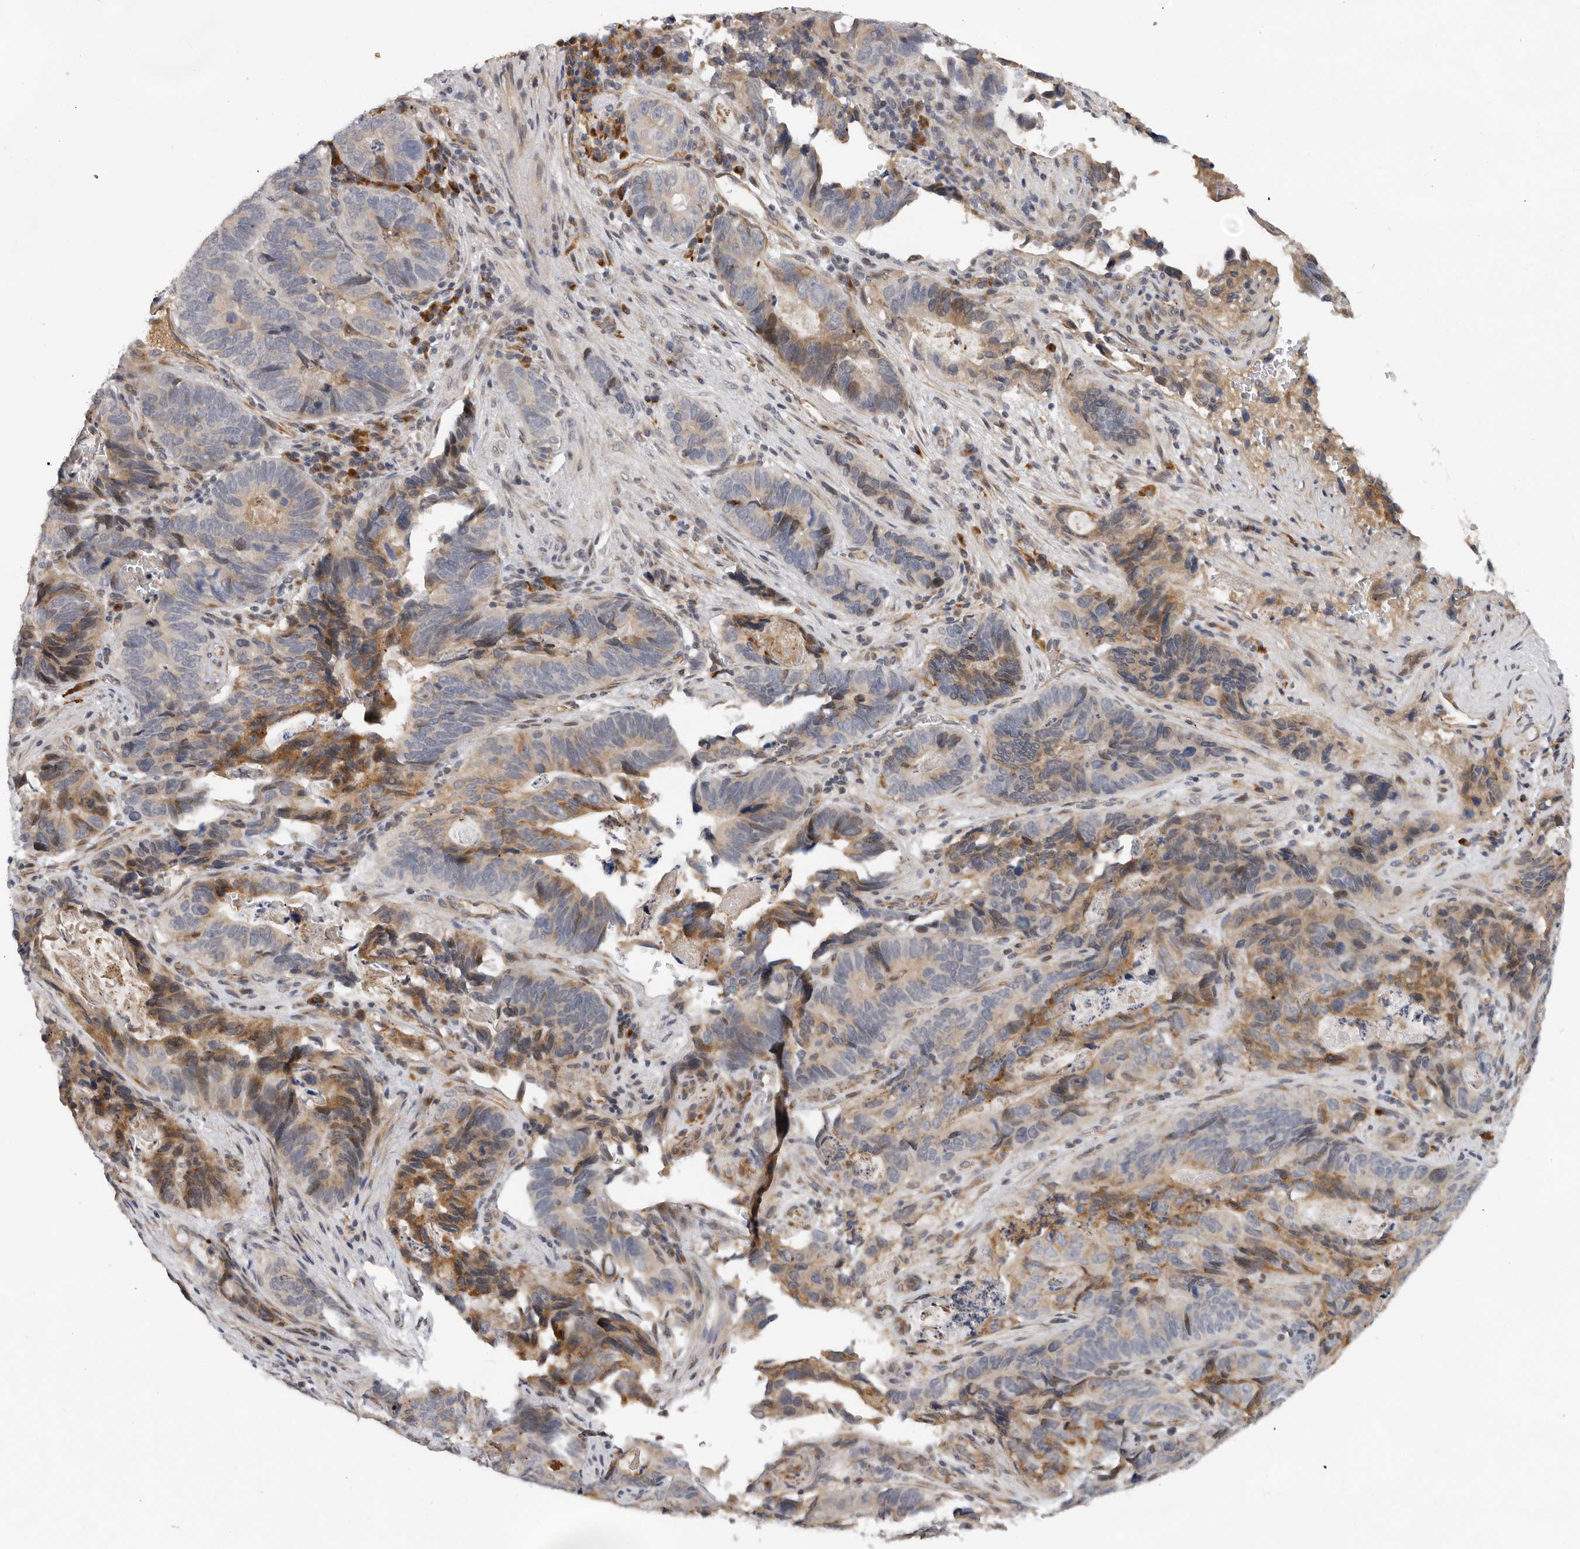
{"staining": {"intensity": "moderate", "quantity": "<25%", "location": "cytoplasmic/membranous"}, "tissue": "stomach cancer", "cell_type": "Tumor cells", "image_type": "cancer", "snomed": [{"axis": "morphology", "description": "Normal tissue, NOS"}, {"axis": "morphology", "description": "Adenocarcinoma, NOS"}, {"axis": "topography", "description": "Stomach"}], "caption": "Immunohistochemical staining of human stomach adenocarcinoma exhibits low levels of moderate cytoplasmic/membranous protein staining in about <25% of tumor cells.", "gene": "RNF157", "patient": {"sex": "female", "age": 89}}